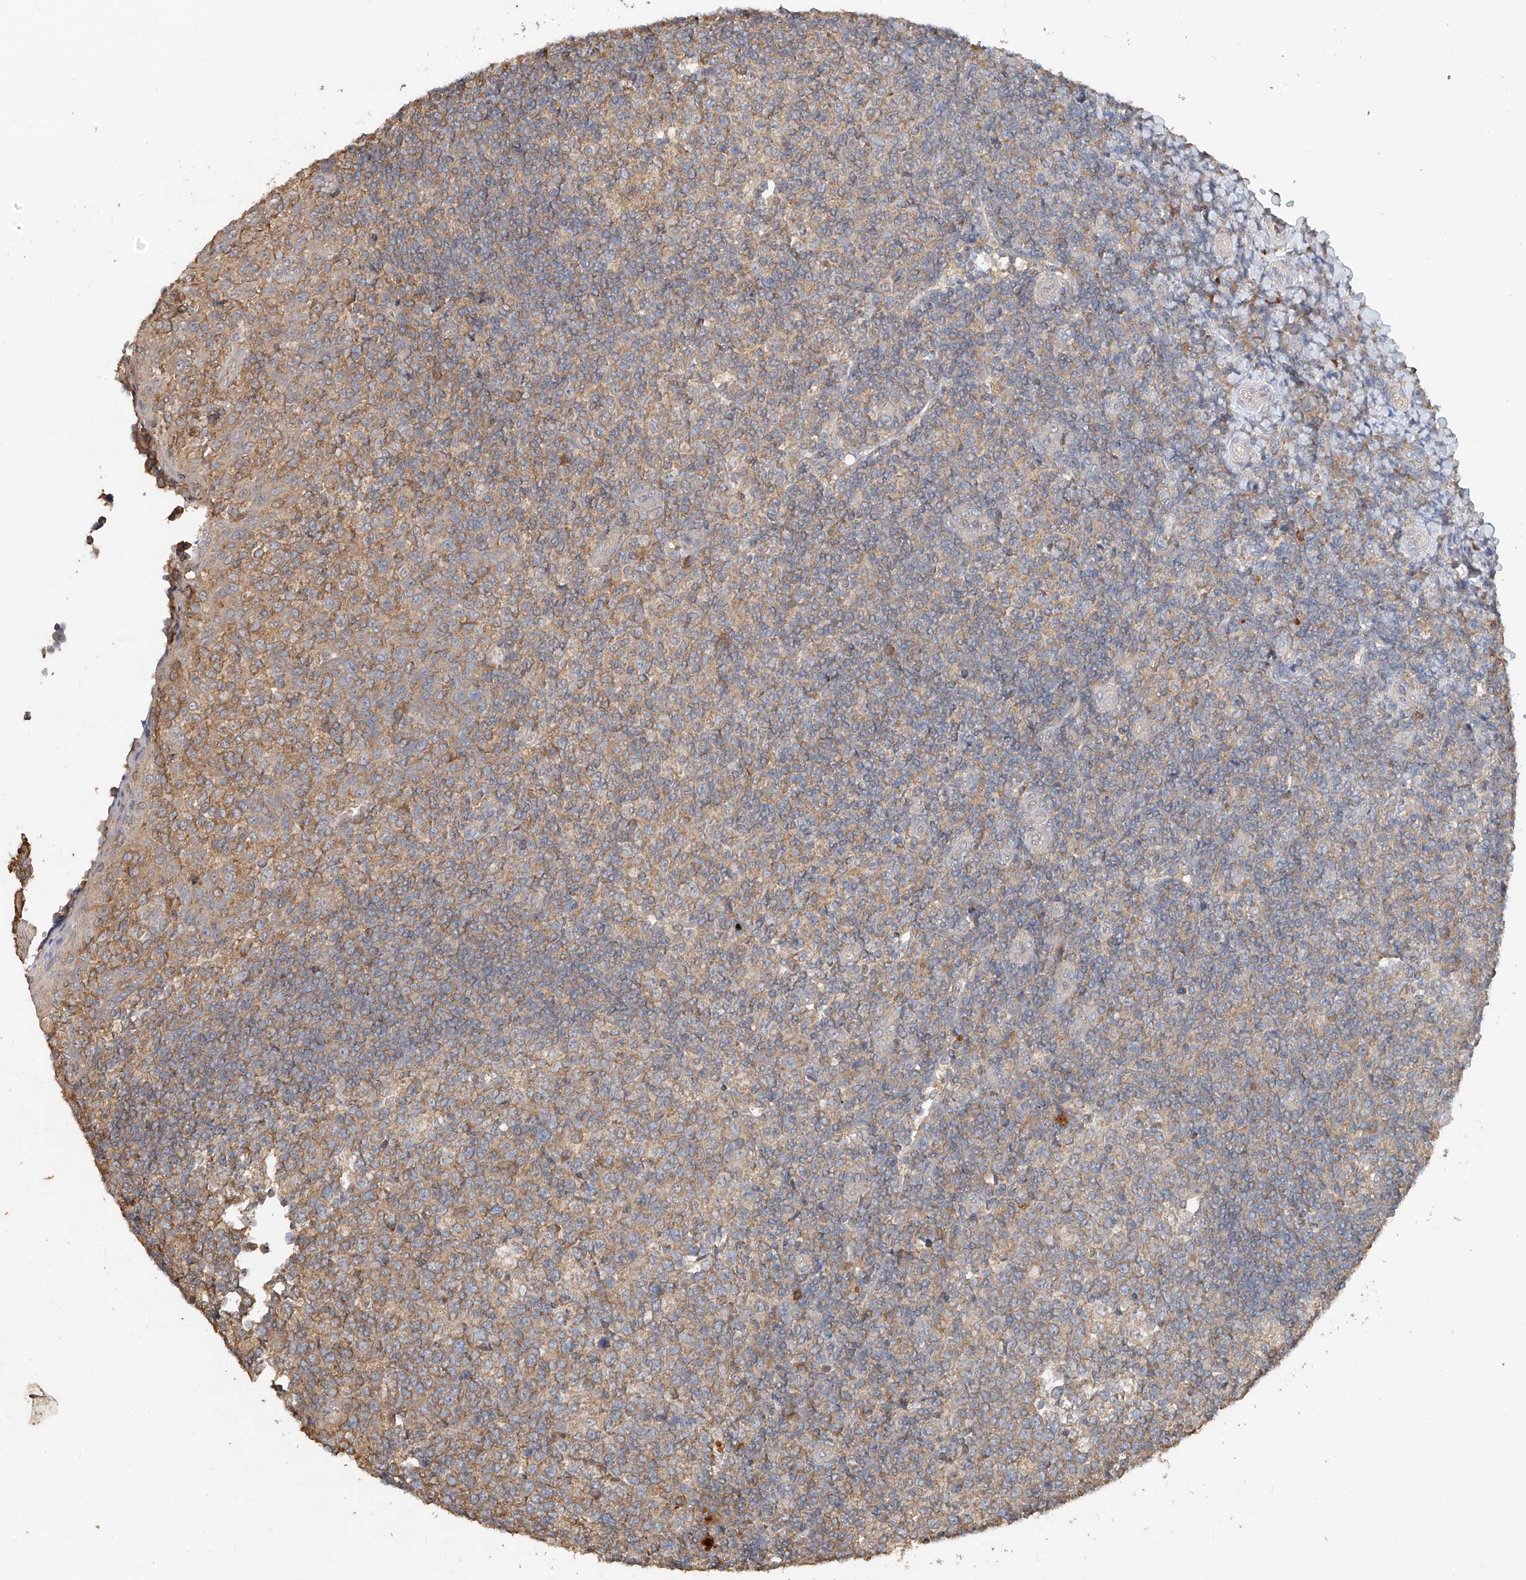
{"staining": {"intensity": "moderate", "quantity": ">75%", "location": "cytoplasmic/membranous"}, "tissue": "tonsil", "cell_type": "Germinal center cells", "image_type": "normal", "snomed": [{"axis": "morphology", "description": "Normal tissue, NOS"}, {"axis": "topography", "description": "Tonsil"}], "caption": "Immunohistochemical staining of unremarkable human tonsil demonstrates medium levels of moderate cytoplasmic/membranous positivity in approximately >75% of germinal center cells.", "gene": "GNB1L", "patient": {"sex": "female", "age": 19}}